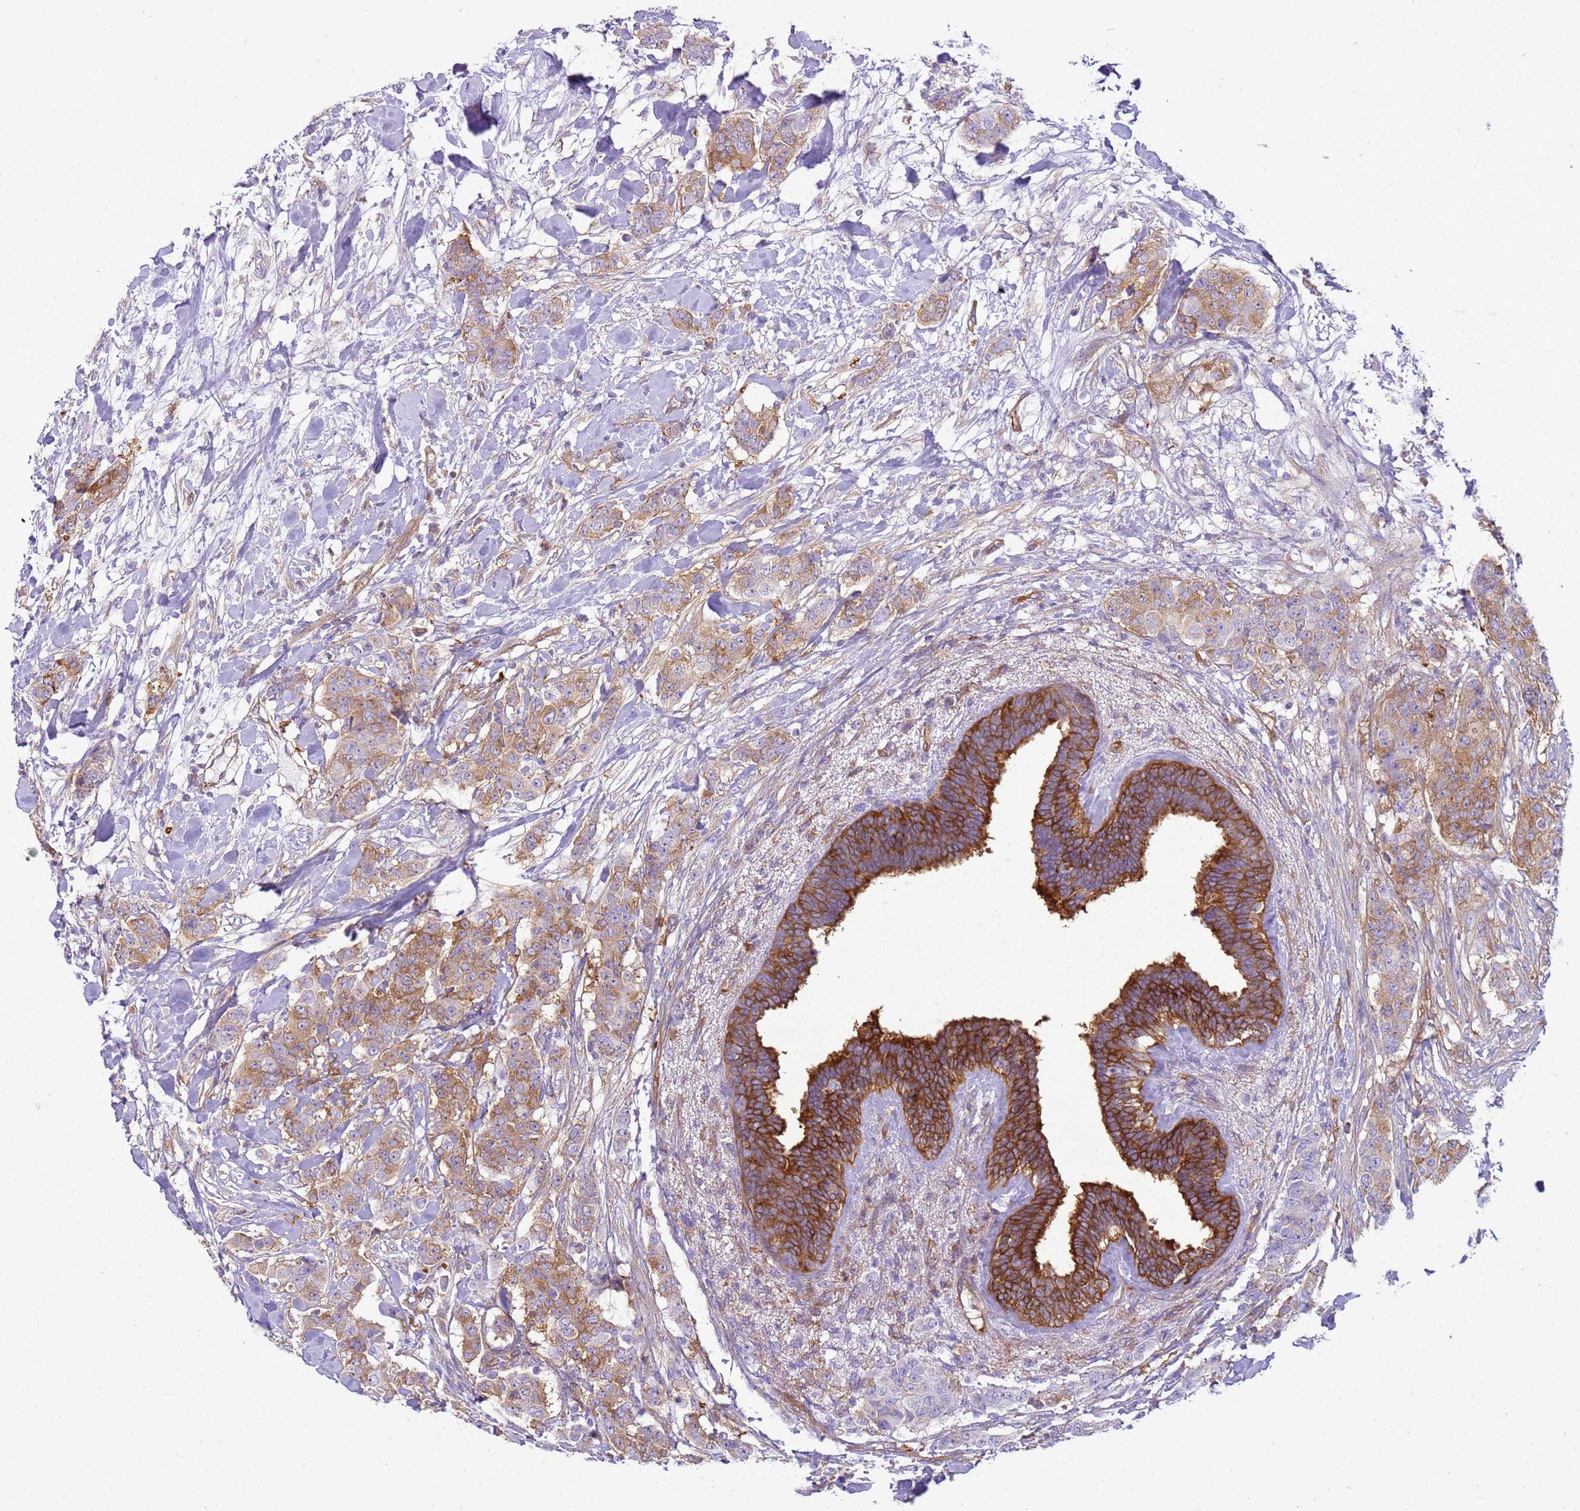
{"staining": {"intensity": "moderate", "quantity": ">75%", "location": "cytoplasmic/membranous"}, "tissue": "breast cancer", "cell_type": "Tumor cells", "image_type": "cancer", "snomed": [{"axis": "morphology", "description": "Duct carcinoma"}, {"axis": "topography", "description": "Breast"}], "caption": "Human breast cancer stained for a protein (brown) reveals moderate cytoplasmic/membranous positive staining in about >75% of tumor cells.", "gene": "SNX21", "patient": {"sex": "female", "age": 40}}